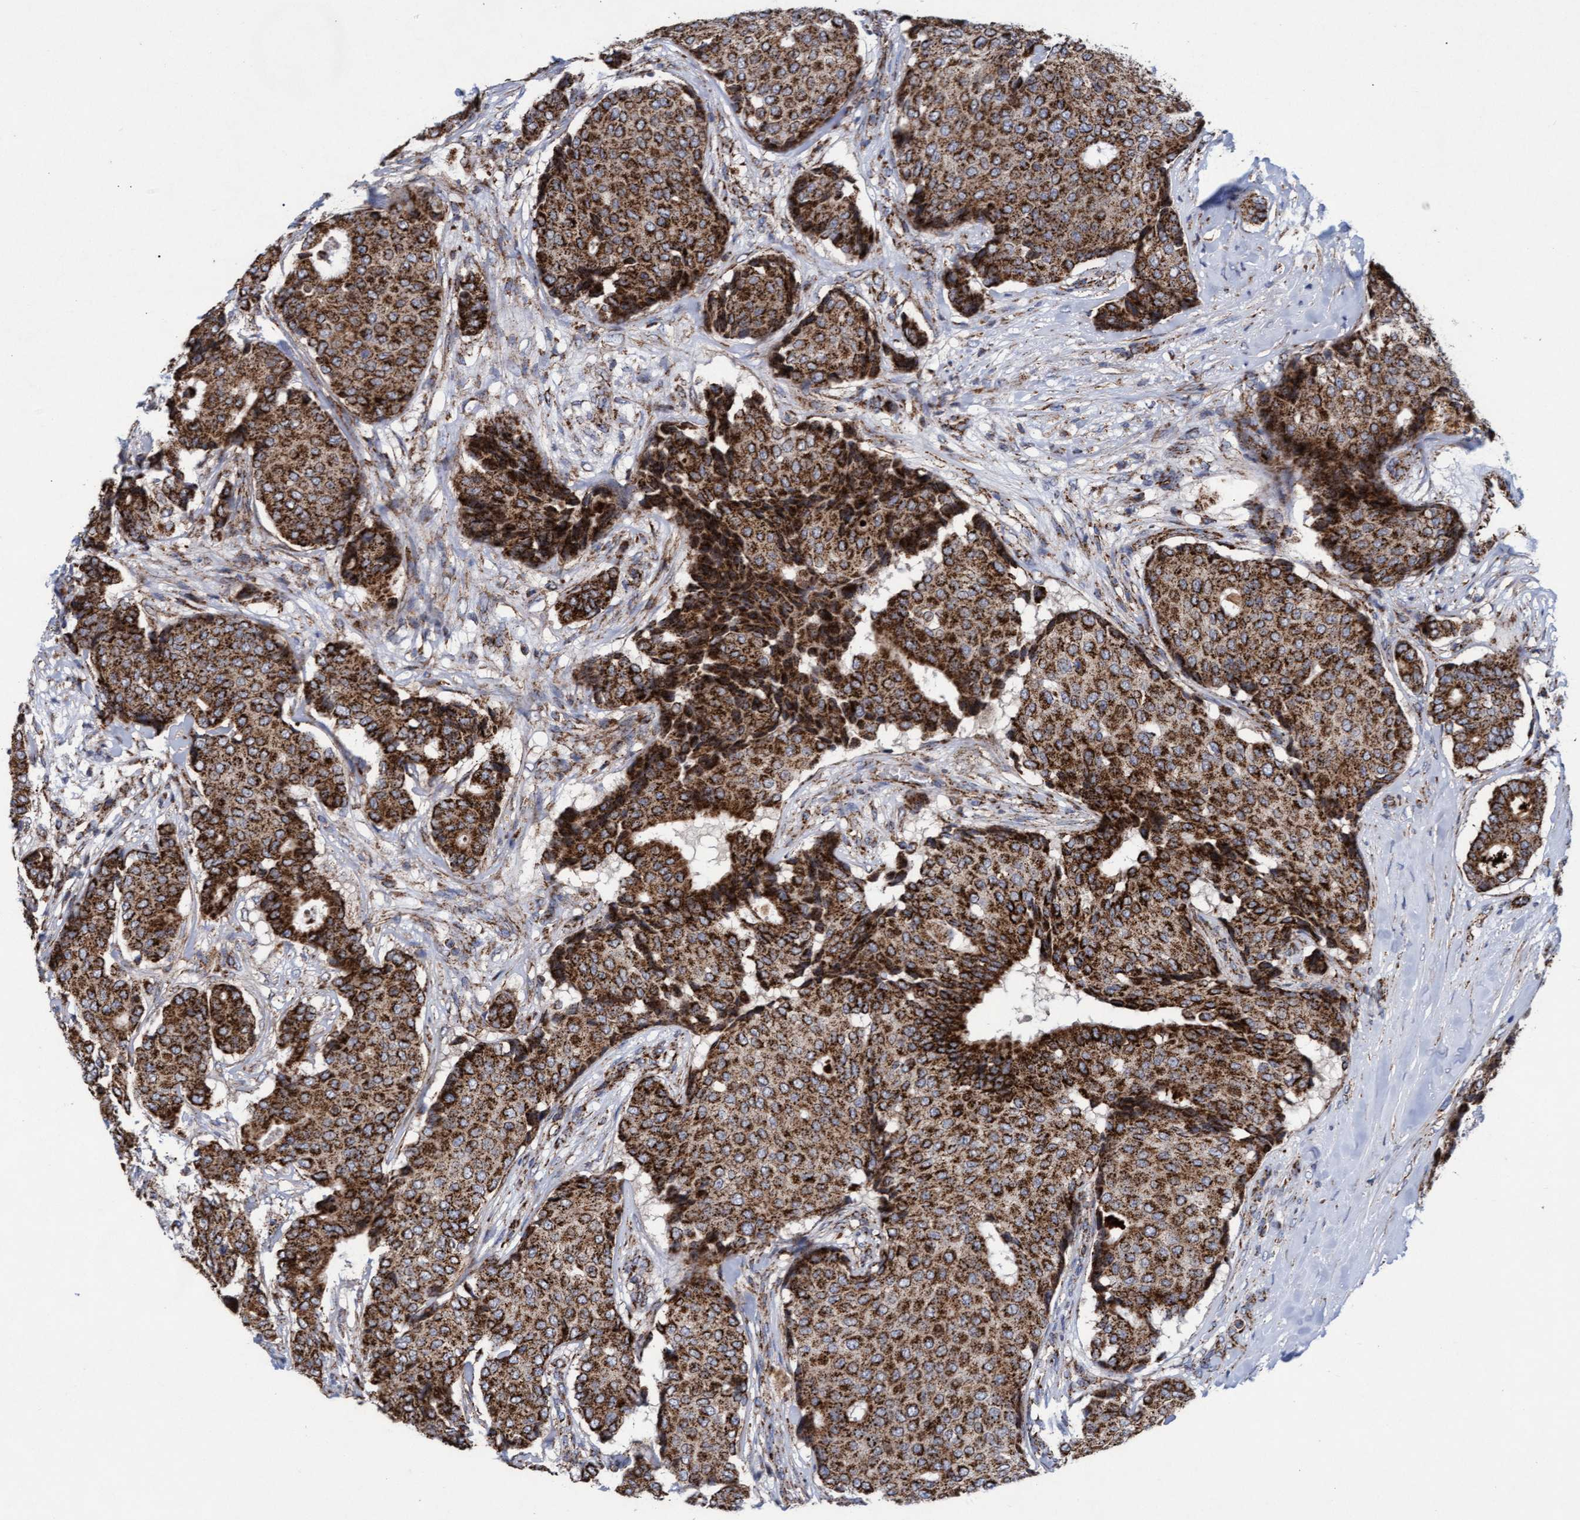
{"staining": {"intensity": "strong", "quantity": ">75%", "location": "cytoplasmic/membranous"}, "tissue": "breast cancer", "cell_type": "Tumor cells", "image_type": "cancer", "snomed": [{"axis": "morphology", "description": "Duct carcinoma"}, {"axis": "topography", "description": "Breast"}], "caption": "Protein expression analysis of human invasive ductal carcinoma (breast) reveals strong cytoplasmic/membranous positivity in about >75% of tumor cells. Using DAB (brown) and hematoxylin (blue) stains, captured at high magnification using brightfield microscopy.", "gene": "MRPL38", "patient": {"sex": "female", "age": 75}}